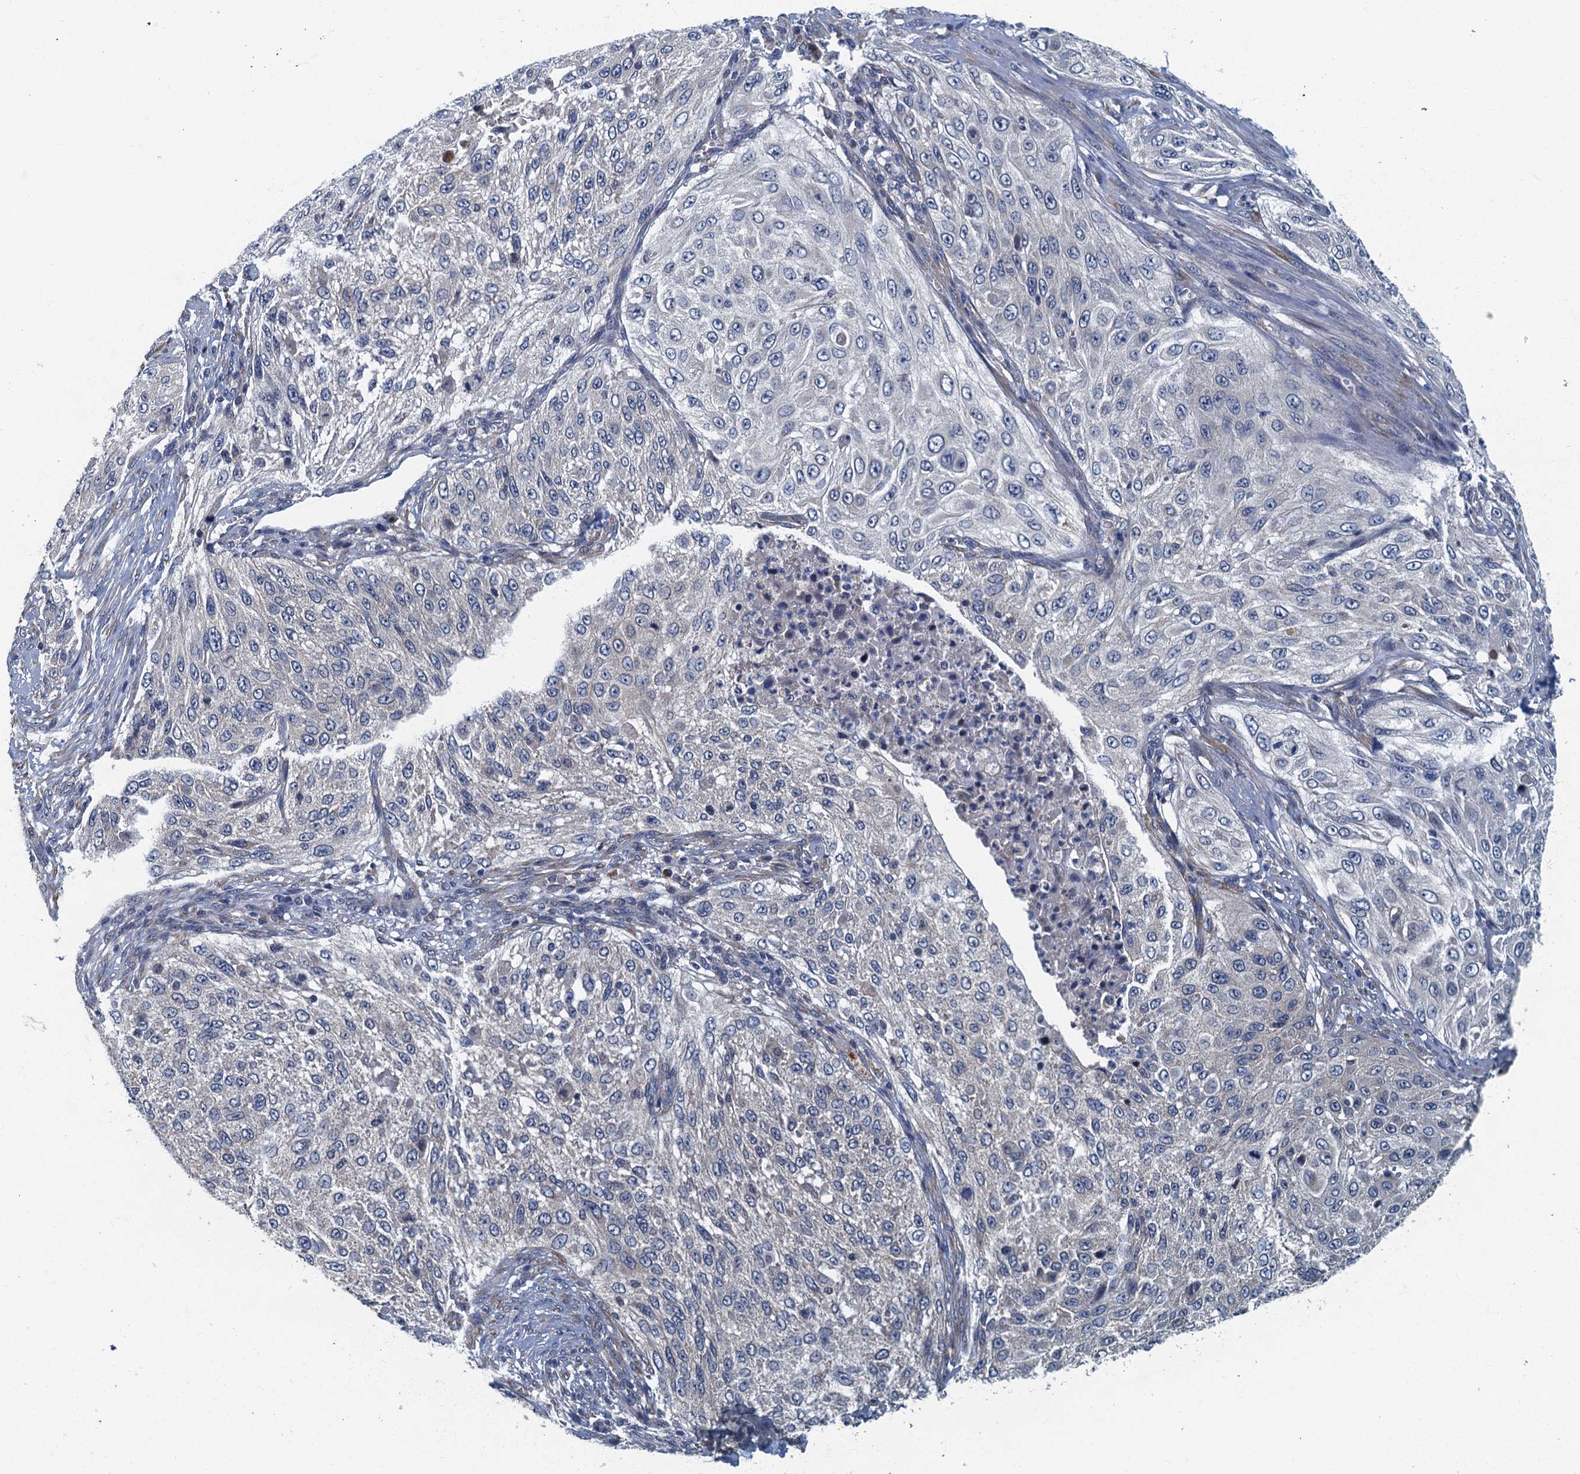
{"staining": {"intensity": "negative", "quantity": "none", "location": "none"}, "tissue": "cervical cancer", "cell_type": "Tumor cells", "image_type": "cancer", "snomed": [{"axis": "morphology", "description": "Squamous cell carcinoma, NOS"}, {"axis": "topography", "description": "Cervix"}], "caption": "The micrograph exhibits no significant positivity in tumor cells of cervical cancer (squamous cell carcinoma). Nuclei are stained in blue.", "gene": "DDX49", "patient": {"sex": "female", "age": 42}}